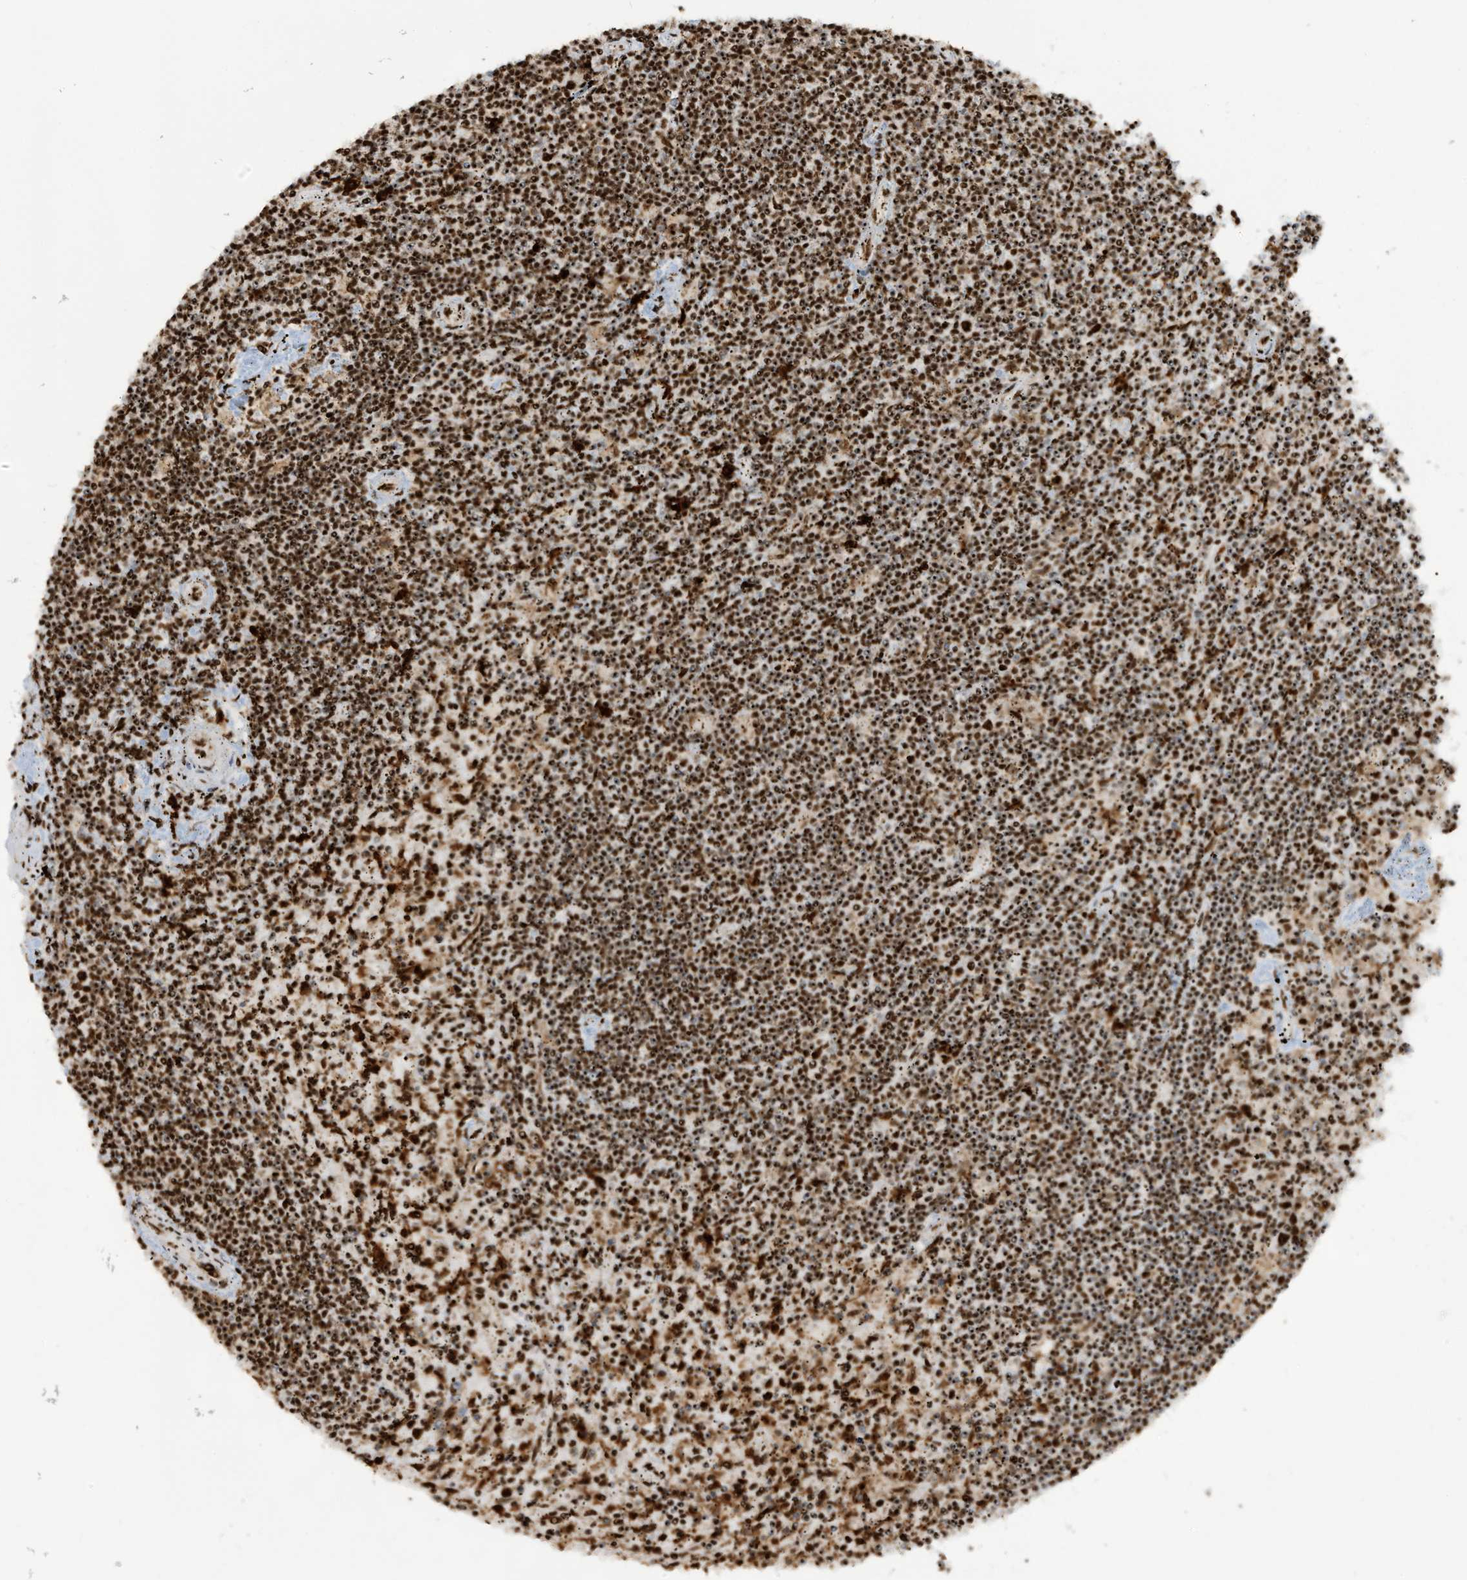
{"staining": {"intensity": "strong", "quantity": ">75%", "location": "nuclear"}, "tissue": "lymphoma", "cell_type": "Tumor cells", "image_type": "cancer", "snomed": [{"axis": "morphology", "description": "Malignant lymphoma, non-Hodgkin's type, Low grade"}, {"axis": "topography", "description": "Spleen"}], "caption": "The immunohistochemical stain shows strong nuclear expression in tumor cells of lymphoma tissue.", "gene": "LBH", "patient": {"sex": "male", "age": 76}}